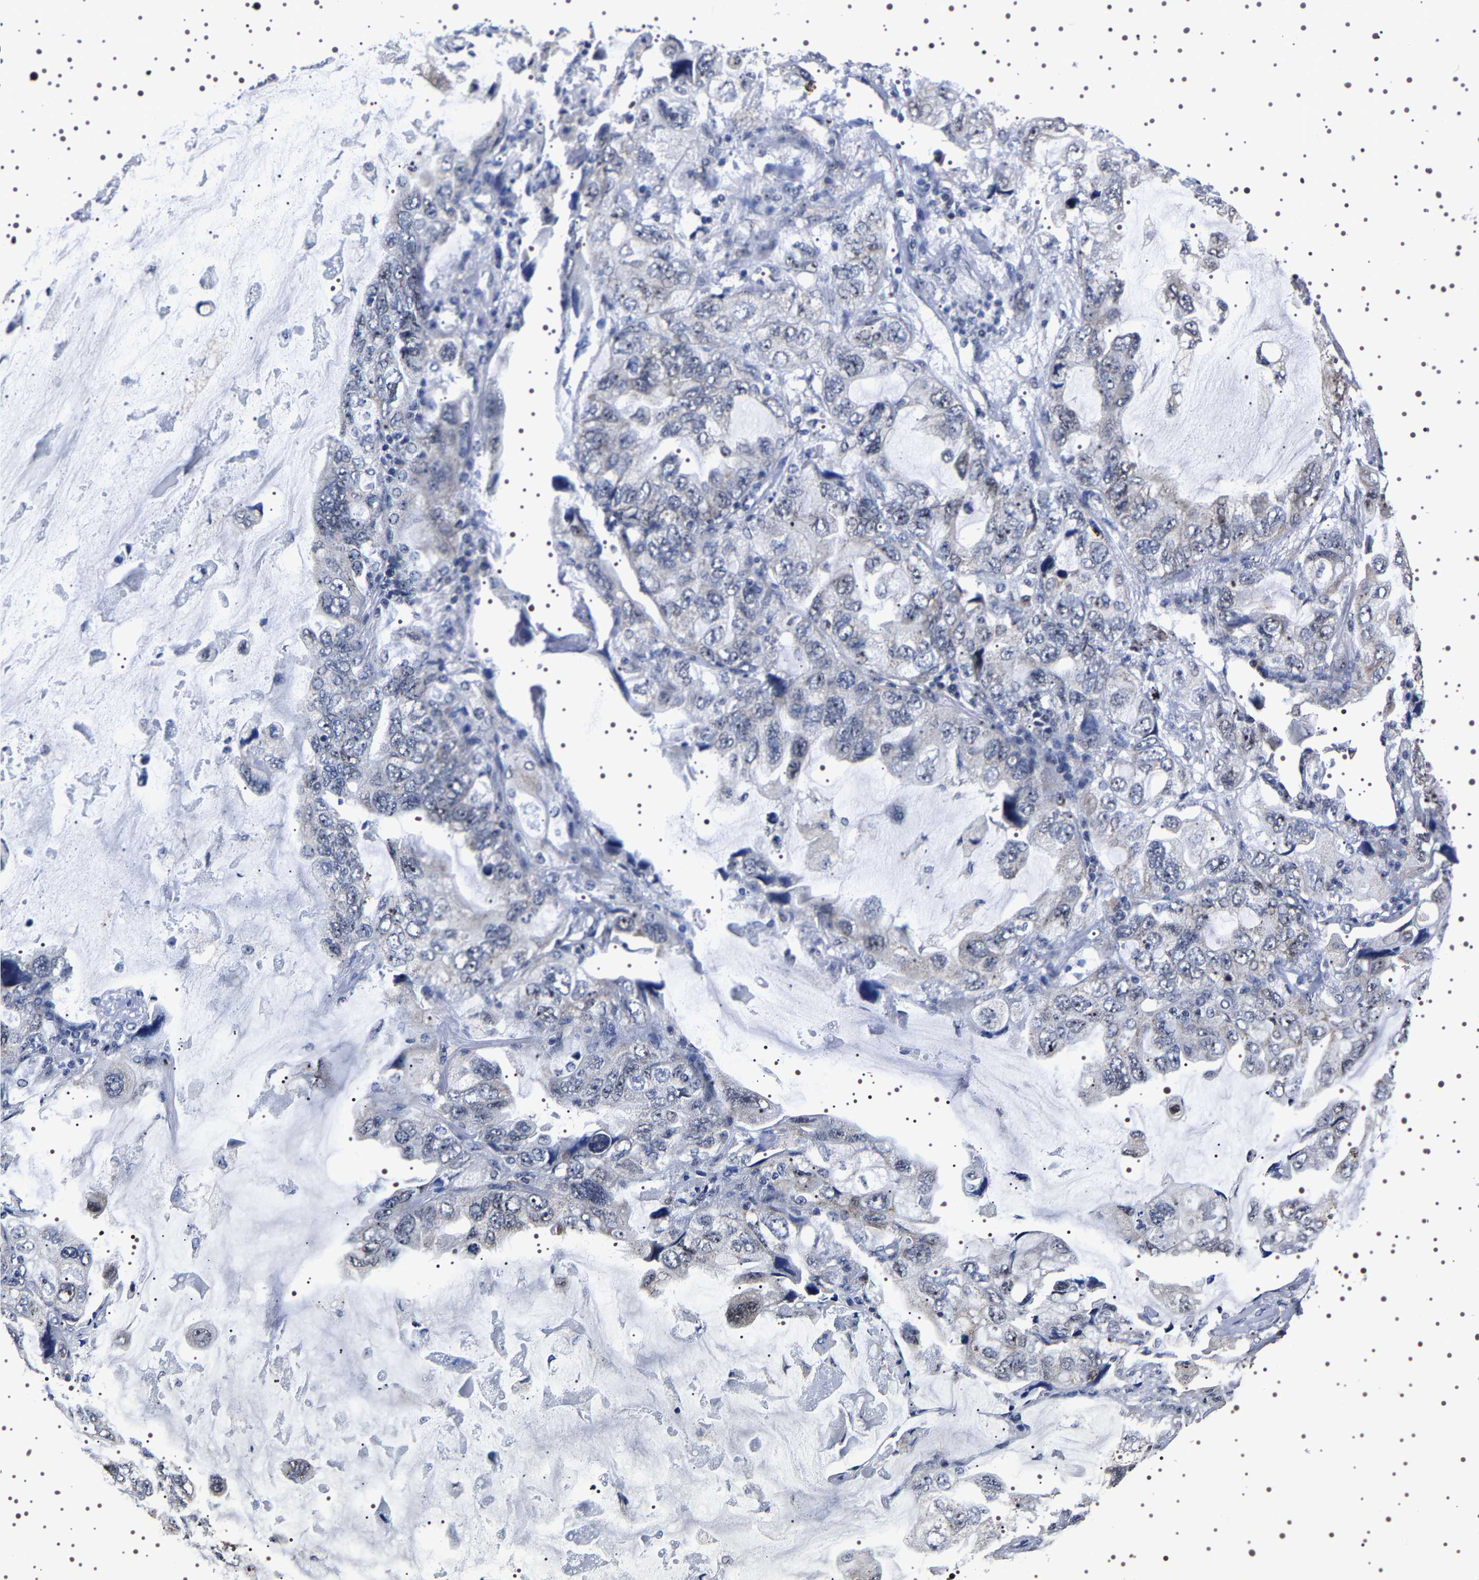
{"staining": {"intensity": "weak", "quantity": "<25%", "location": "nuclear"}, "tissue": "lung cancer", "cell_type": "Tumor cells", "image_type": "cancer", "snomed": [{"axis": "morphology", "description": "Squamous cell carcinoma, NOS"}, {"axis": "topography", "description": "Lung"}], "caption": "Micrograph shows no protein staining in tumor cells of squamous cell carcinoma (lung) tissue. (DAB IHC visualized using brightfield microscopy, high magnification).", "gene": "GNL3", "patient": {"sex": "female", "age": 73}}